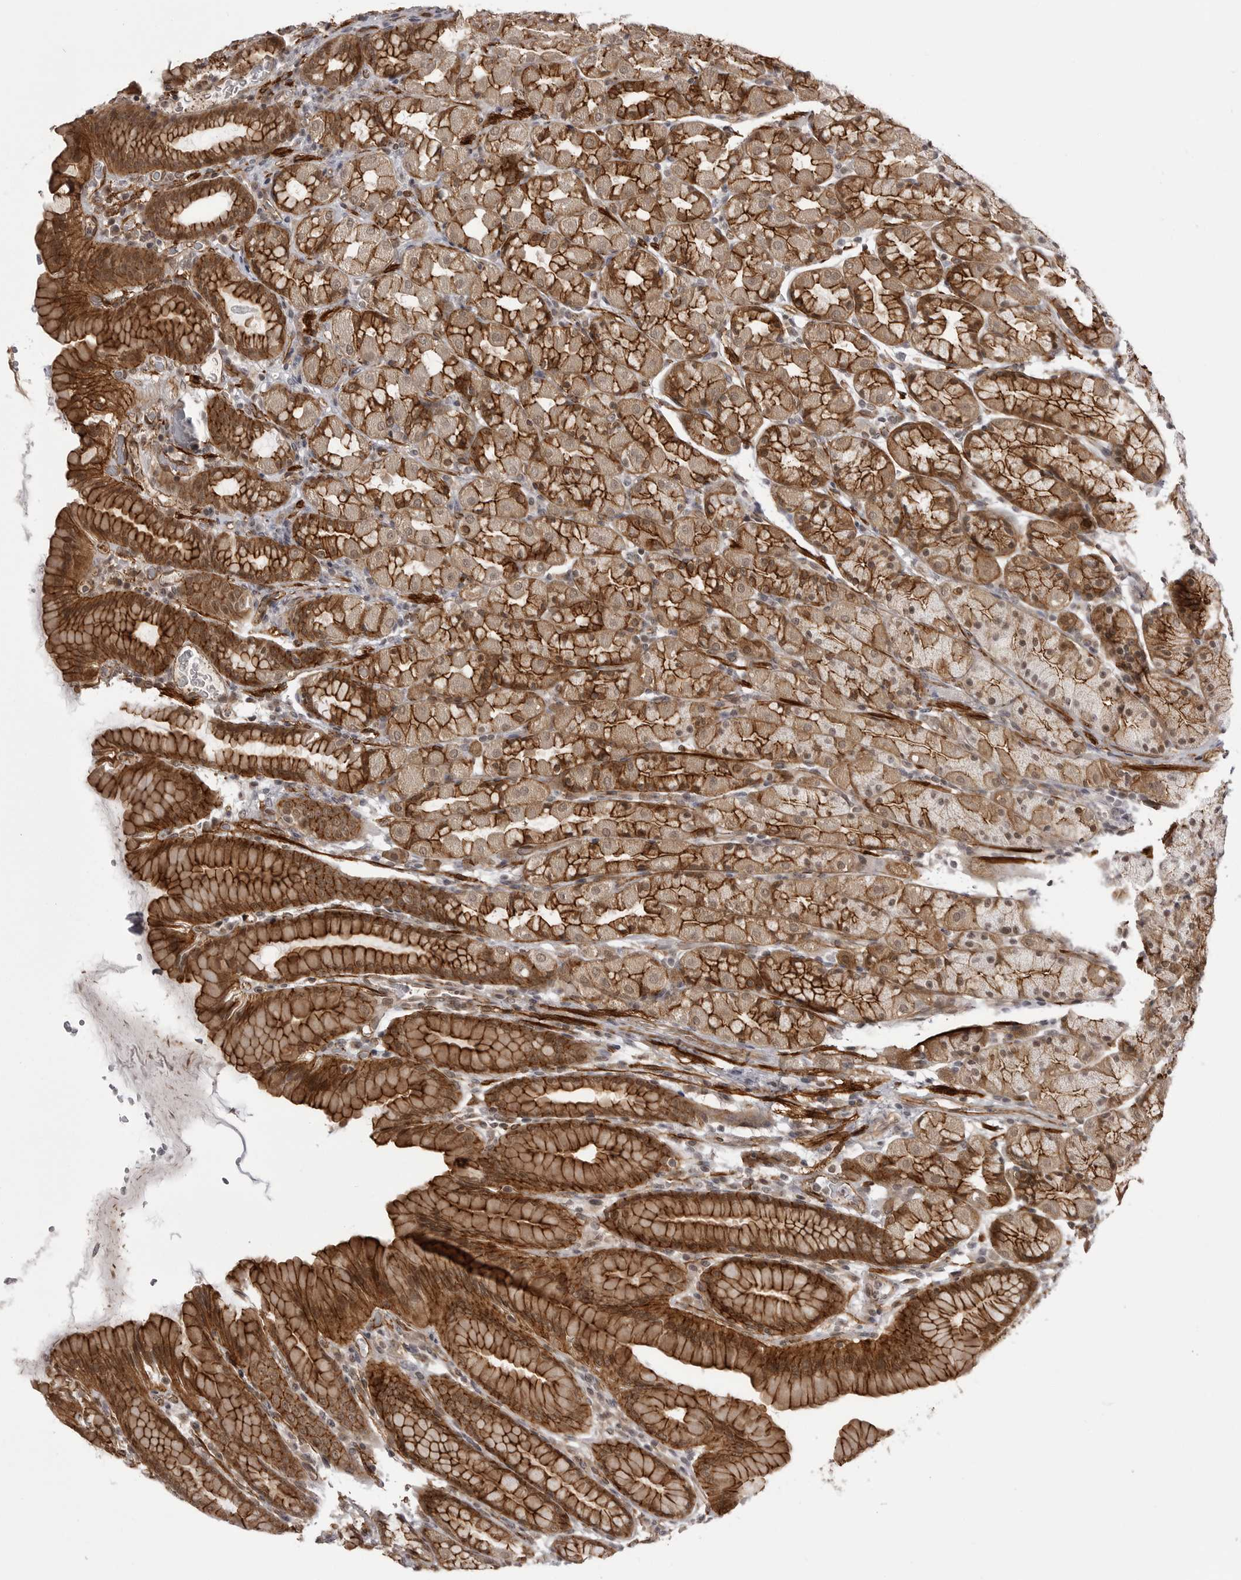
{"staining": {"intensity": "strong", "quantity": "25%-75%", "location": "cytoplasmic/membranous,nuclear"}, "tissue": "stomach", "cell_type": "Glandular cells", "image_type": "normal", "snomed": [{"axis": "morphology", "description": "Normal tissue, NOS"}, {"axis": "topography", "description": "Stomach, upper"}], "caption": "The micrograph reveals immunohistochemical staining of benign stomach. There is strong cytoplasmic/membranous,nuclear positivity is seen in approximately 25%-75% of glandular cells.", "gene": "SORBS1", "patient": {"sex": "male", "age": 68}}